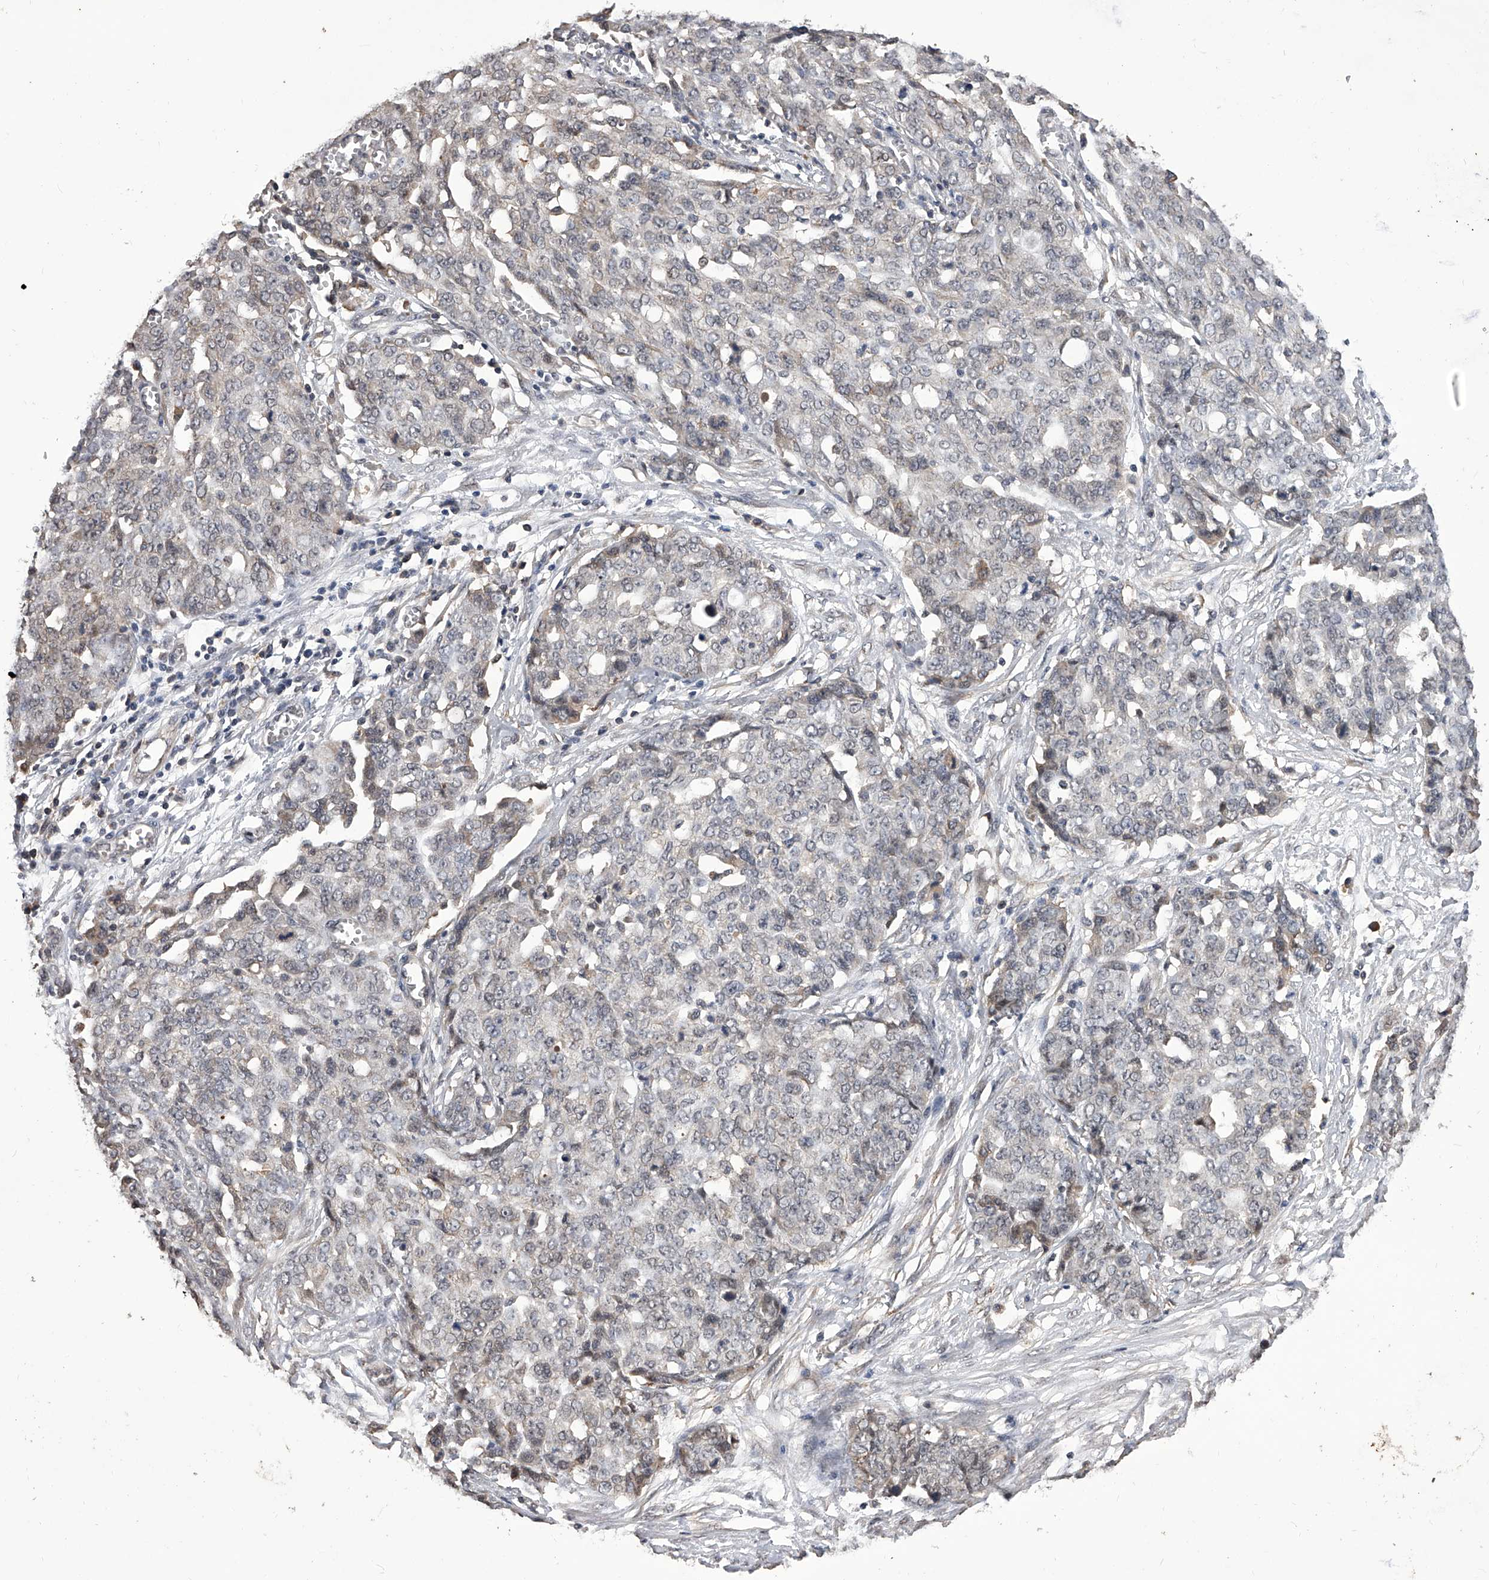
{"staining": {"intensity": "weak", "quantity": "<25%", "location": "cytoplasmic/membranous"}, "tissue": "ovarian cancer", "cell_type": "Tumor cells", "image_type": "cancer", "snomed": [{"axis": "morphology", "description": "Cystadenocarcinoma, serous, NOS"}, {"axis": "topography", "description": "Soft tissue"}, {"axis": "topography", "description": "Ovary"}], "caption": "Tumor cells are negative for brown protein staining in ovarian cancer (serous cystadenocarcinoma).", "gene": "CFAP410", "patient": {"sex": "female", "age": 57}}